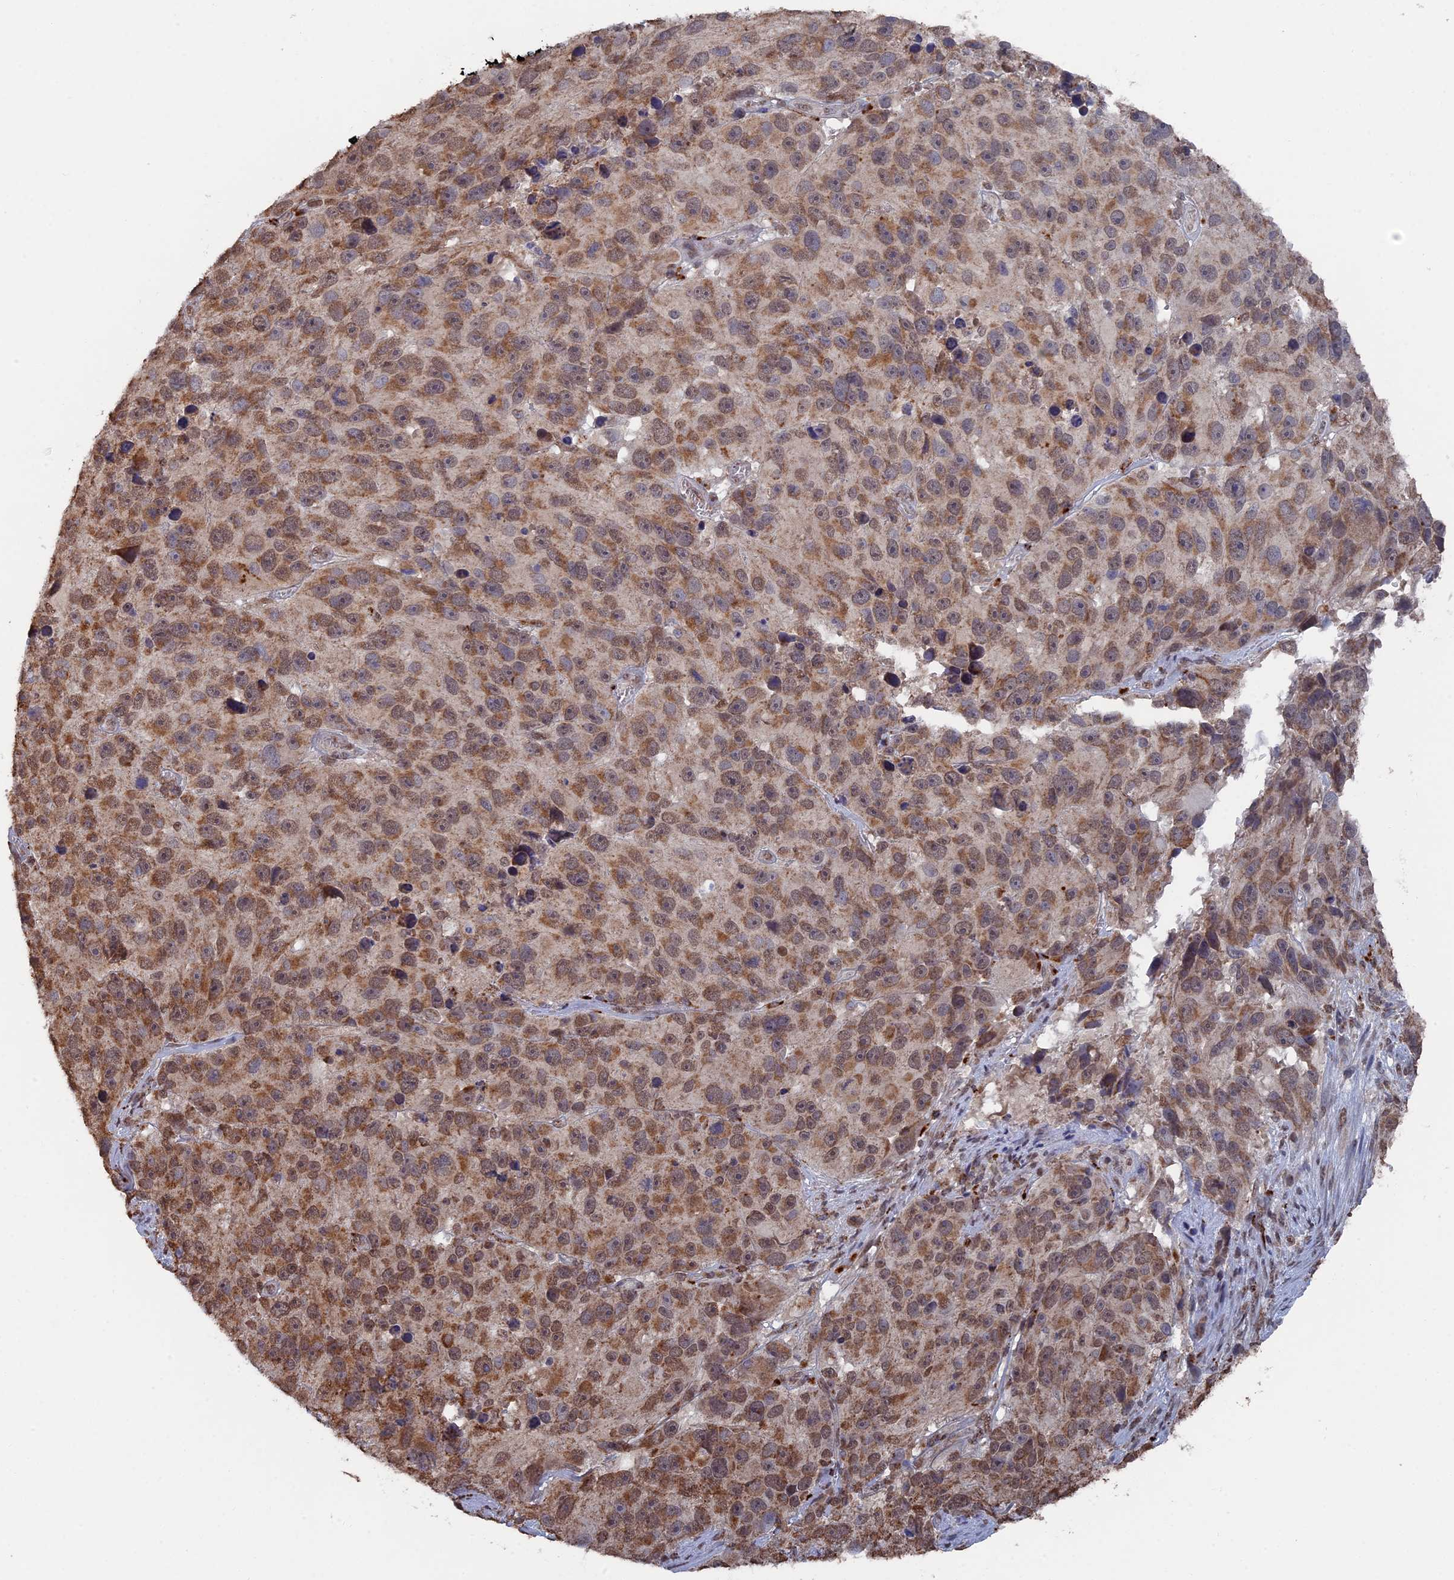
{"staining": {"intensity": "moderate", "quantity": ">75%", "location": "cytoplasmic/membranous"}, "tissue": "melanoma", "cell_type": "Tumor cells", "image_type": "cancer", "snomed": [{"axis": "morphology", "description": "Malignant melanoma, NOS"}, {"axis": "topography", "description": "Skin"}], "caption": "Immunohistochemical staining of human malignant melanoma demonstrates medium levels of moderate cytoplasmic/membranous protein expression in approximately >75% of tumor cells.", "gene": "SMG9", "patient": {"sex": "male", "age": 84}}